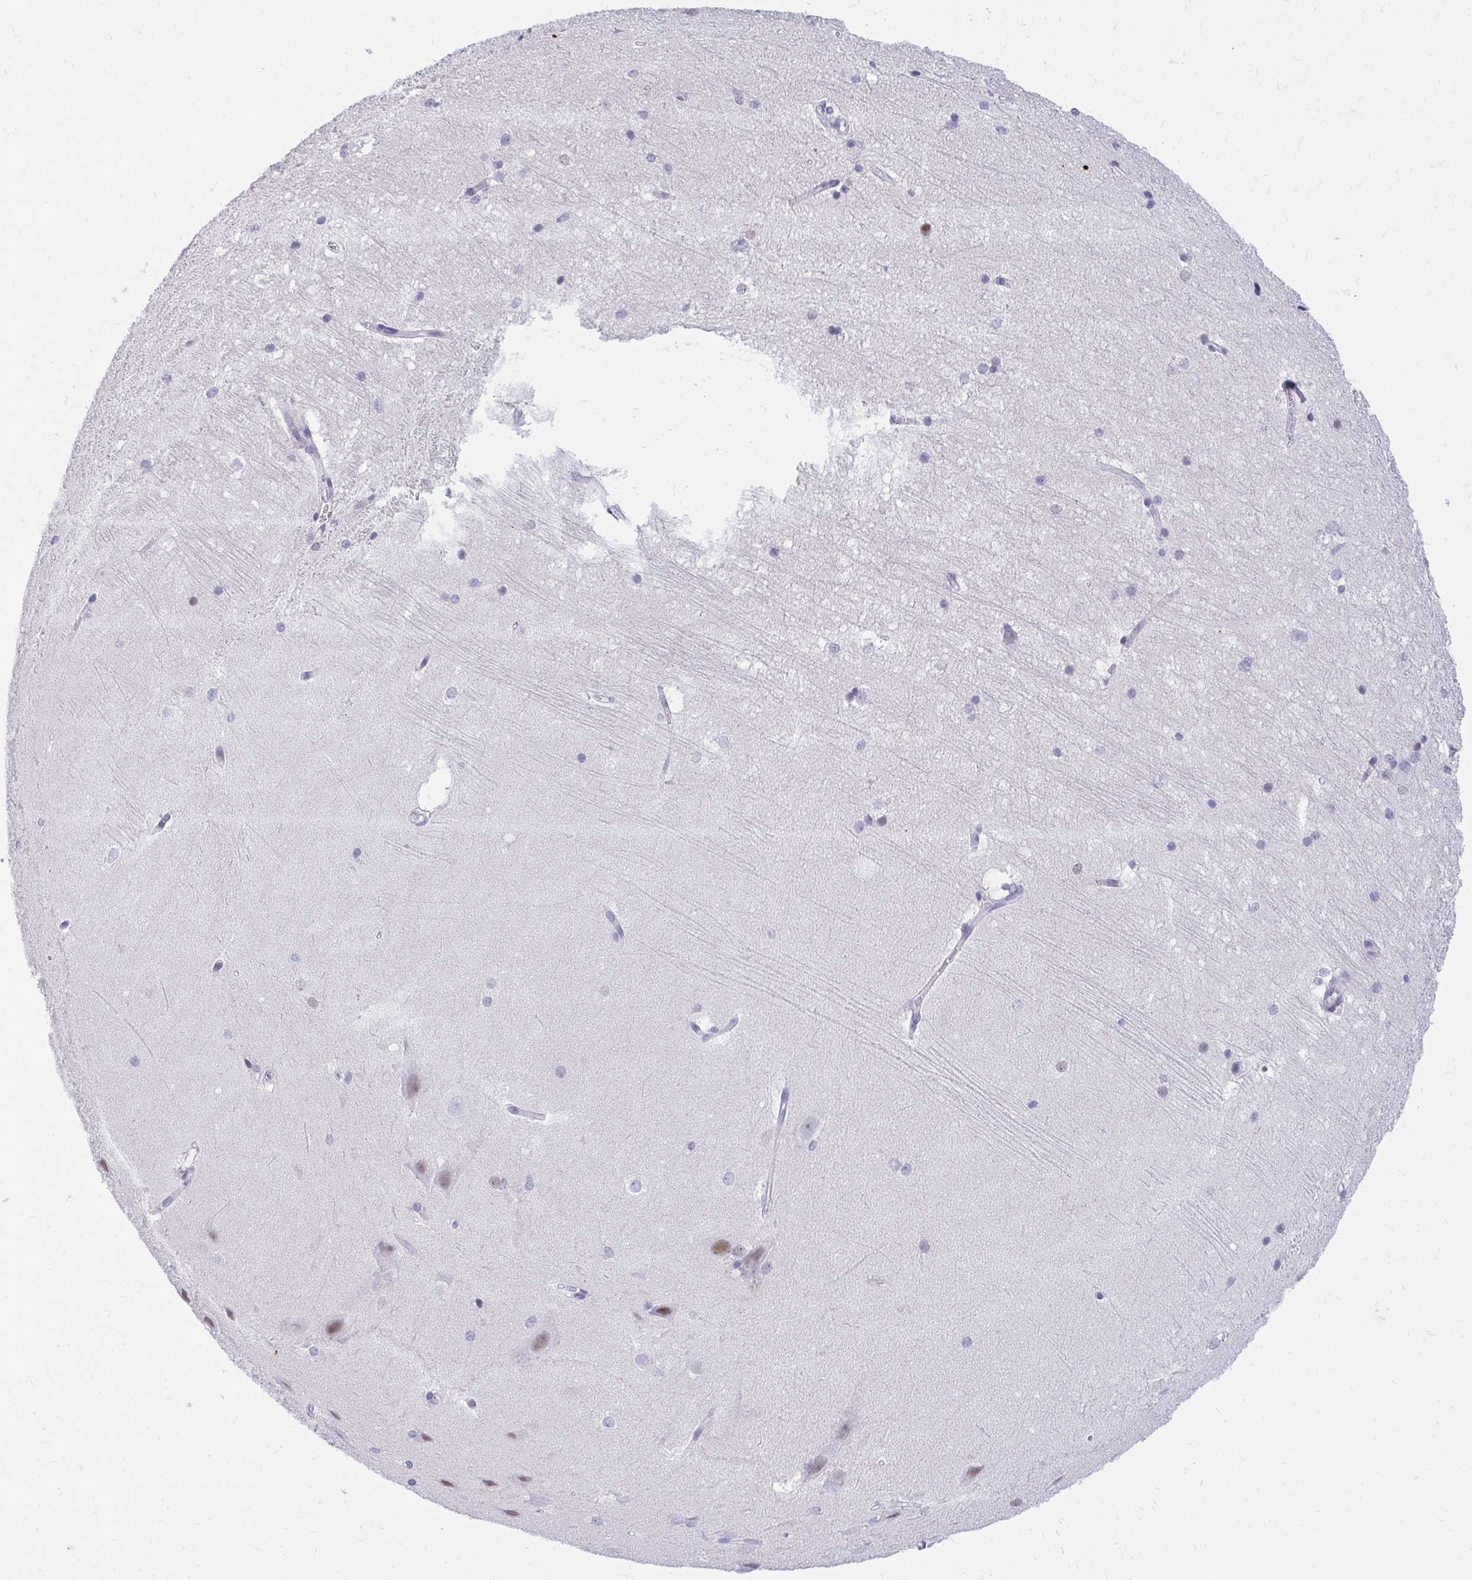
{"staining": {"intensity": "negative", "quantity": "none", "location": "none"}, "tissue": "hippocampus", "cell_type": "Glial cells", "image_type": "normal", "snomed": [{"axis": "morphology", "description": "Normal tissue, NOS"}, {"axis": "topography", "description": "Cerebral cortex"}, {"axis": "topography", "description": "Hippocampus"}], "caption": "Protein analysis of benign hippocampus displays no significant positivity in glial cells.", "gene": "KLK1", "patient": {"sex": "female", "age": 19}}